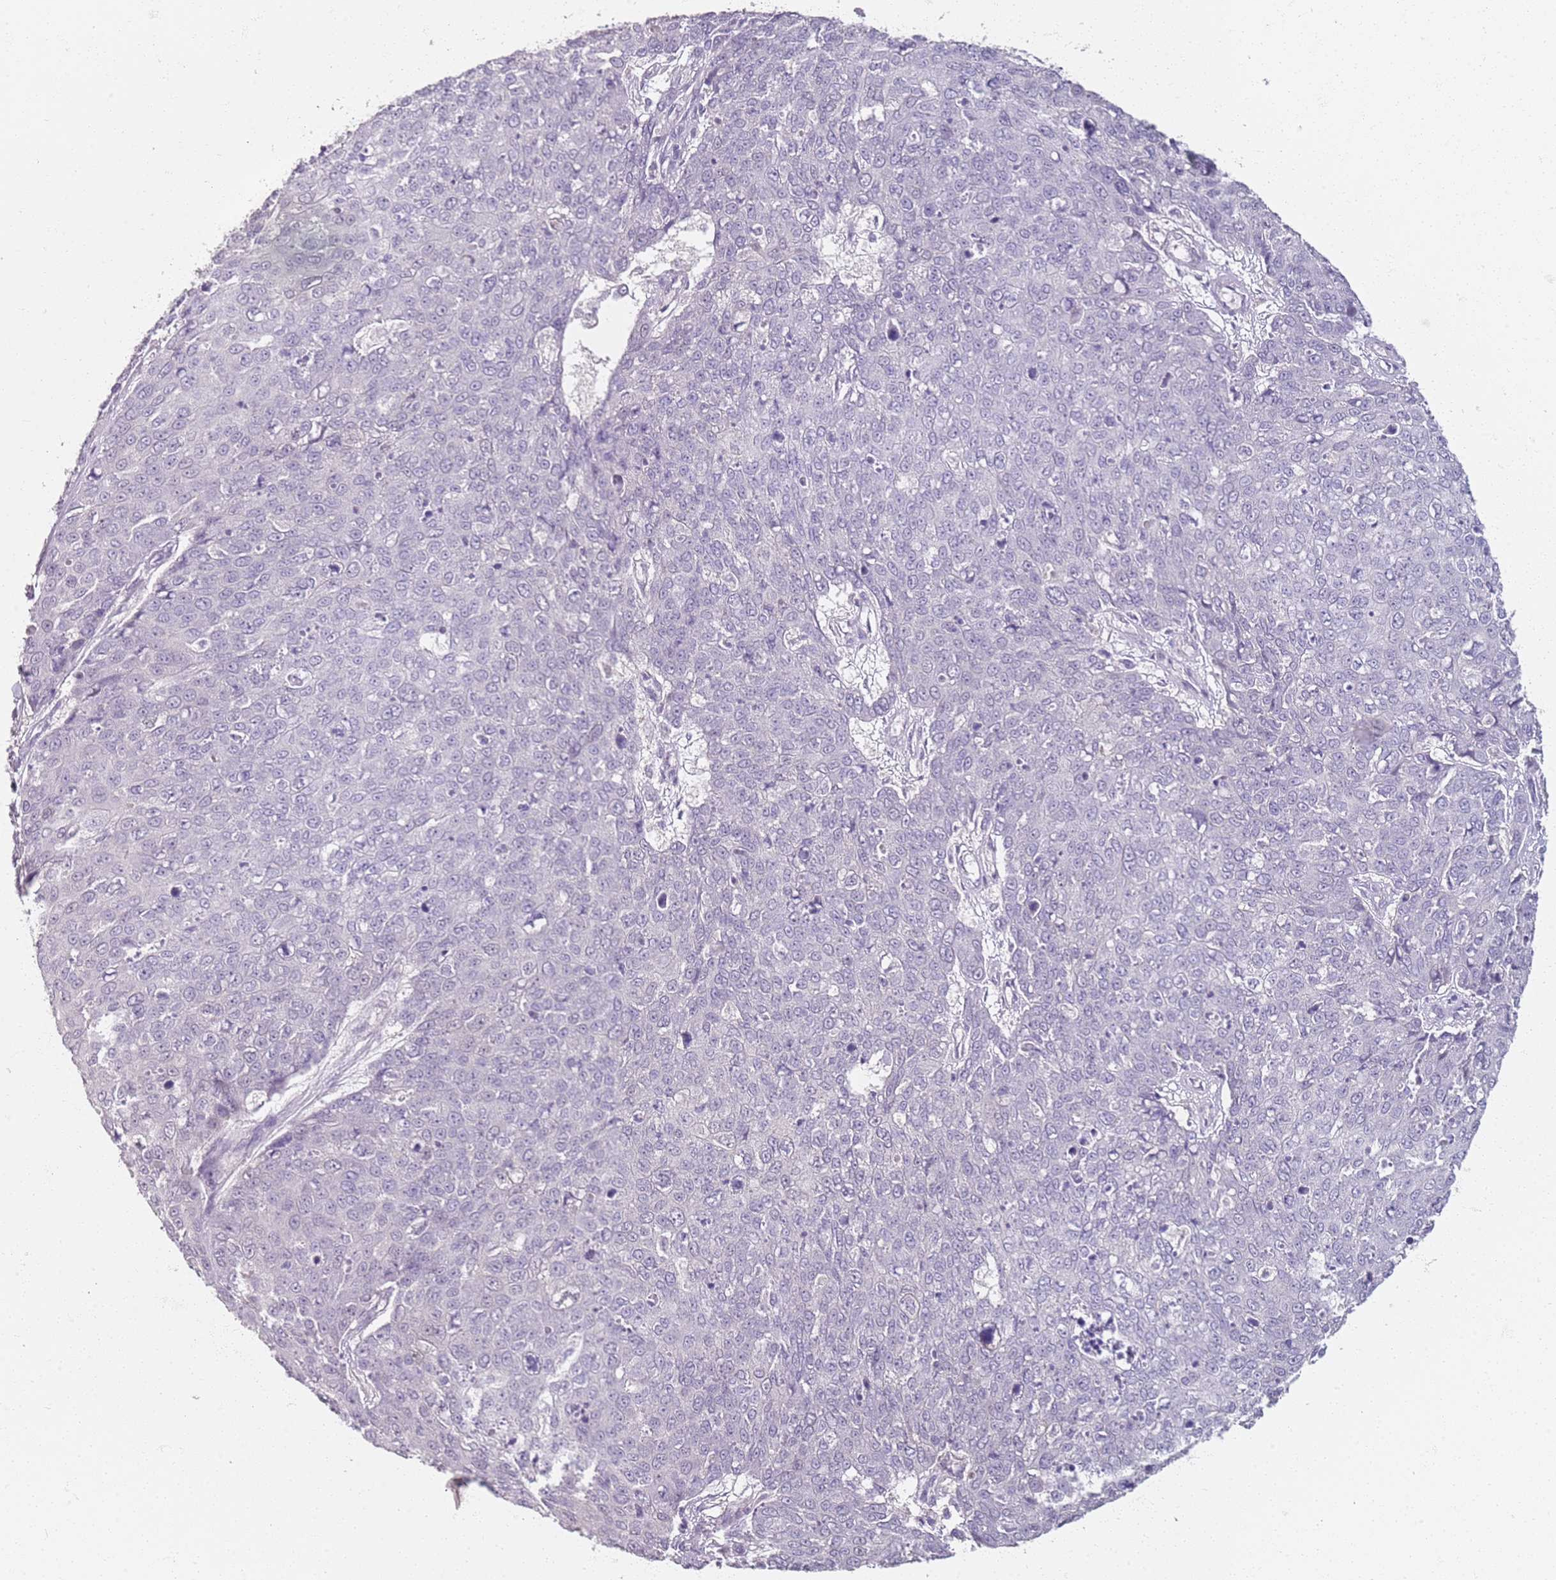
{"staining": {"intensity": "negative", "quantity": "none", "location": "none"}, "tissue": "skin cancer", "cell_type": "Tumor cells", "image_type": "cancer", "snomed": [{"axis": "morphology", "description": "Squamous cell carcinoma, NOS"}, {"axis": "topography", "description": "Skin"}], "caption": "This is a histopathology image of IHC staining of squamous cell carcinoma (skin), which shows no positivity in tumor cells.", "gene": "CD40LG", "patient": {"sex": "male", "age": 71}}